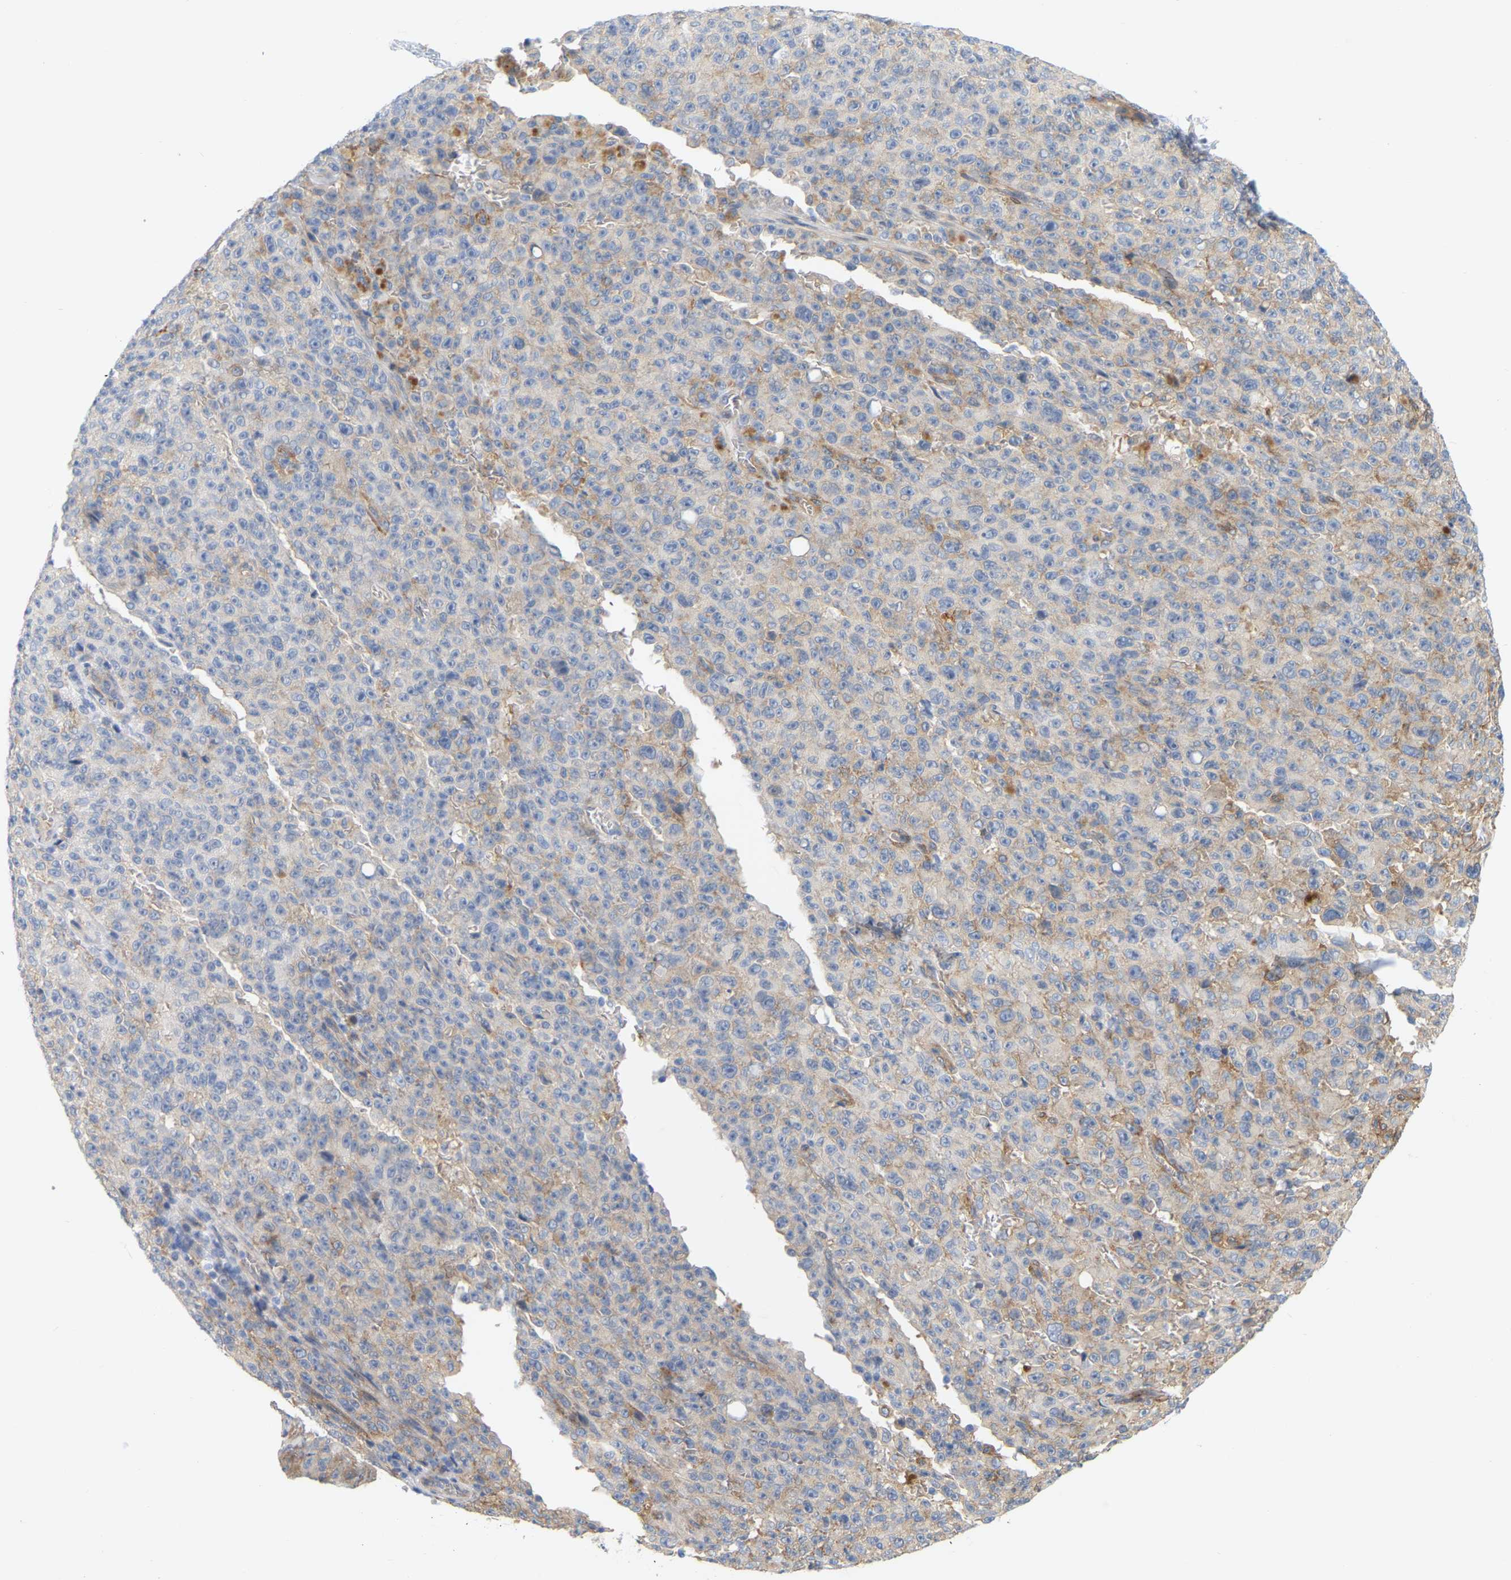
{"staining": {"intensity": "weak", "quantity": "<25%", "location": "cytoplasmic/membranous"}, "tissue": "melanoma", "cell_type": "Tumor cells", "image_type": "cancer", "snomed": [{"axis": "morphology", "description": "Malignant melanoma, NOS"}, {"axis": "topography", "description": "Skin"}], "caption": "Melanoma stained for a protein using immunohistochemistry reveals no positivity tumor cells.", "gene": "RAPH1", "patient": {"sex": "female", "age": 82}}